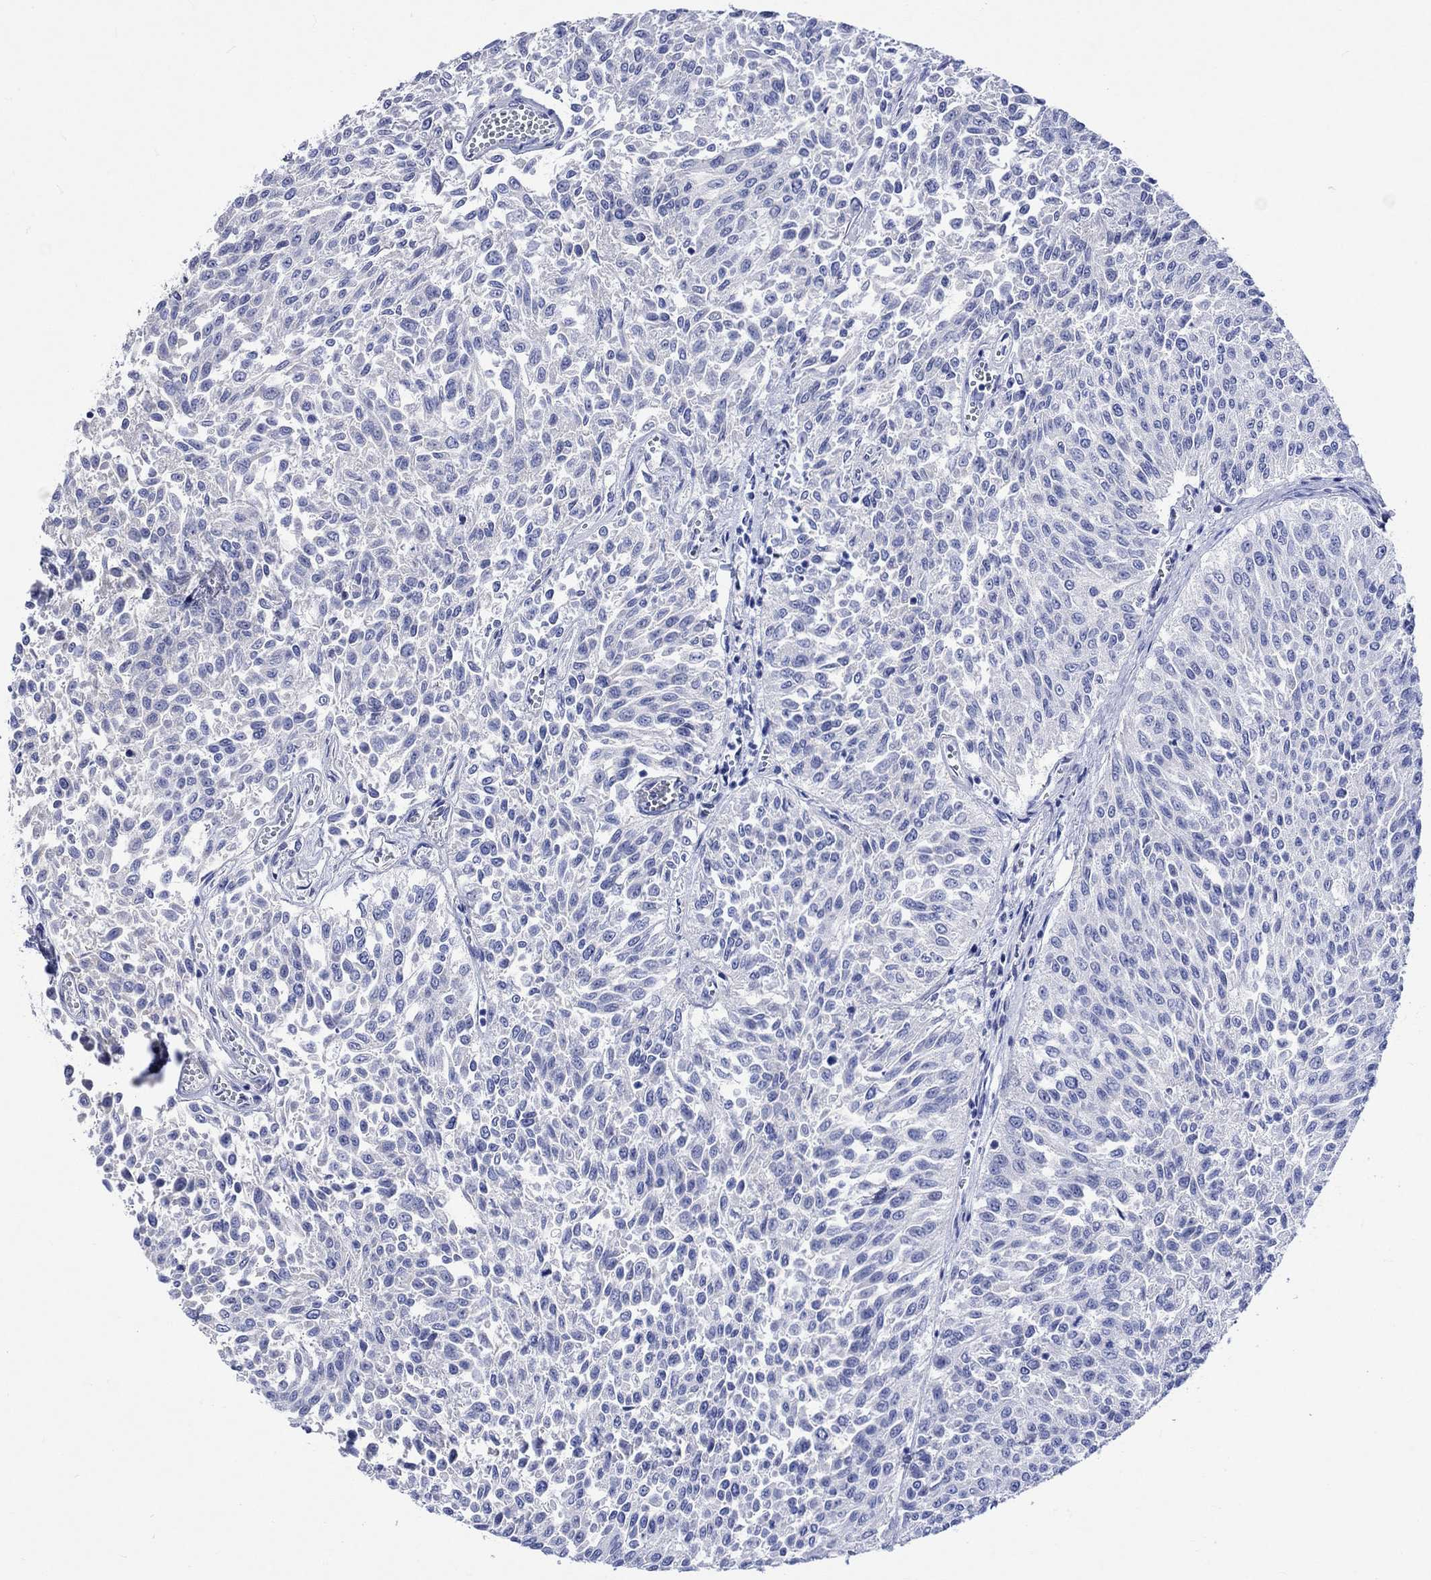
{"staining": {"intensity": "negative", "quantity": "none", "location": "none"}, "tissue": "urothelial cancer", "cell_type": "Tumor cells", "image_type": "cancer", "snomed": [{"axis": "morphology", "description": "Urothelial carcinoma, Low grade"}, {"axis": "topography", "description": "Urinary bladder"}], "caption": "Immunohistochemical staining of human urothelial carcinoma (low-grade) reveals no significant expression in tumor cells.", "gene": "HARBI1", "patient": {"sex": "male", "age": 78}}